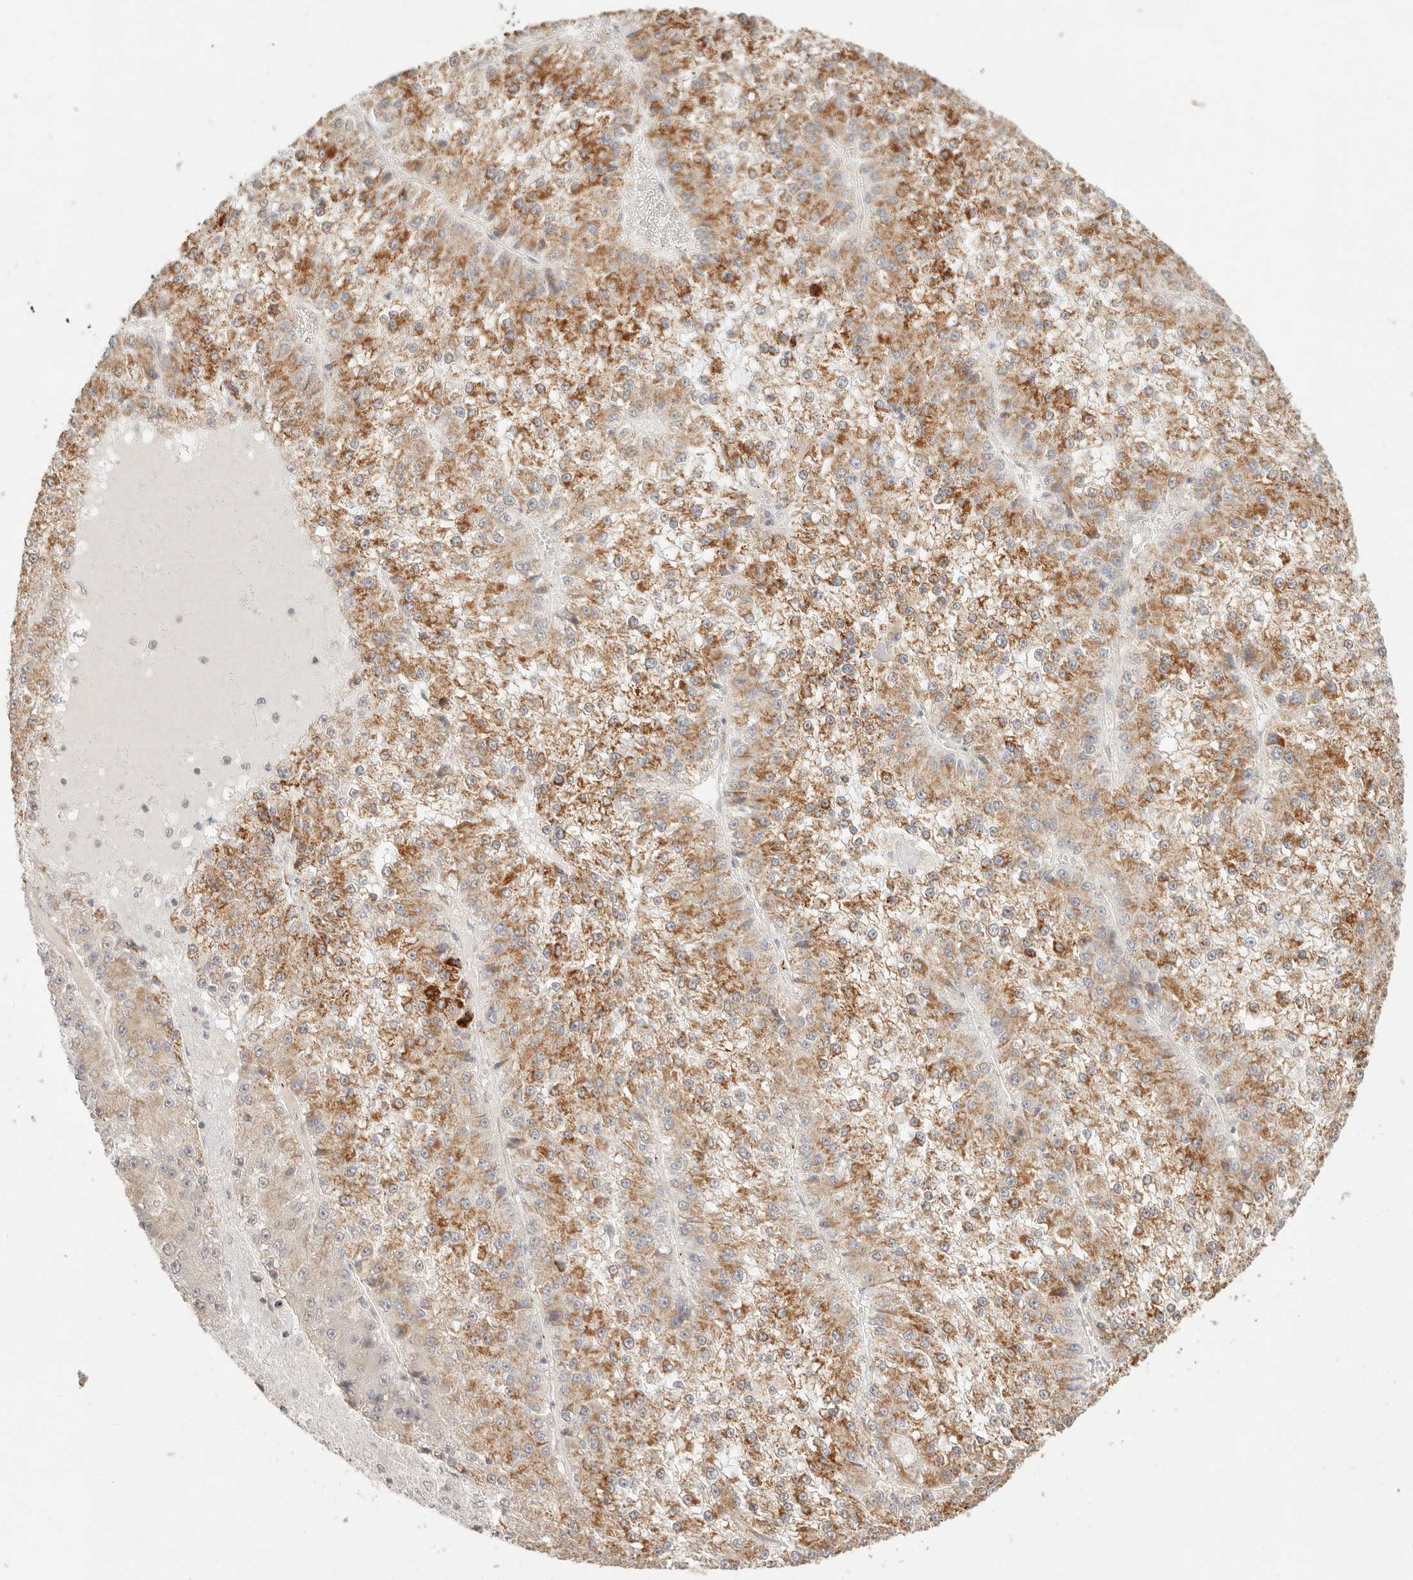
{"staining": {"intensity": "moderate", "quantity": ">75%", "location": "cytoplasmic/membranous"}, "tissue": "liver cancer", "cell_type": "Tumor cells", "image_type": "cancer", "snomed": [{"axis": "morphology", "description": "Carcinoma, Hepatocellular, NOS"}, {"axis": "topography", "description": "Liver"}], "caption": "Protein expression analysis of human liver cancer reveals moderate cytoplasmic/membranous positivity in approximately >75% of tumor cells. Ihc stains the protein of interest in brown and the nuclei are stained blue.", "gene": "SASS6", "patient": {"sex": "female", "age": 73}}